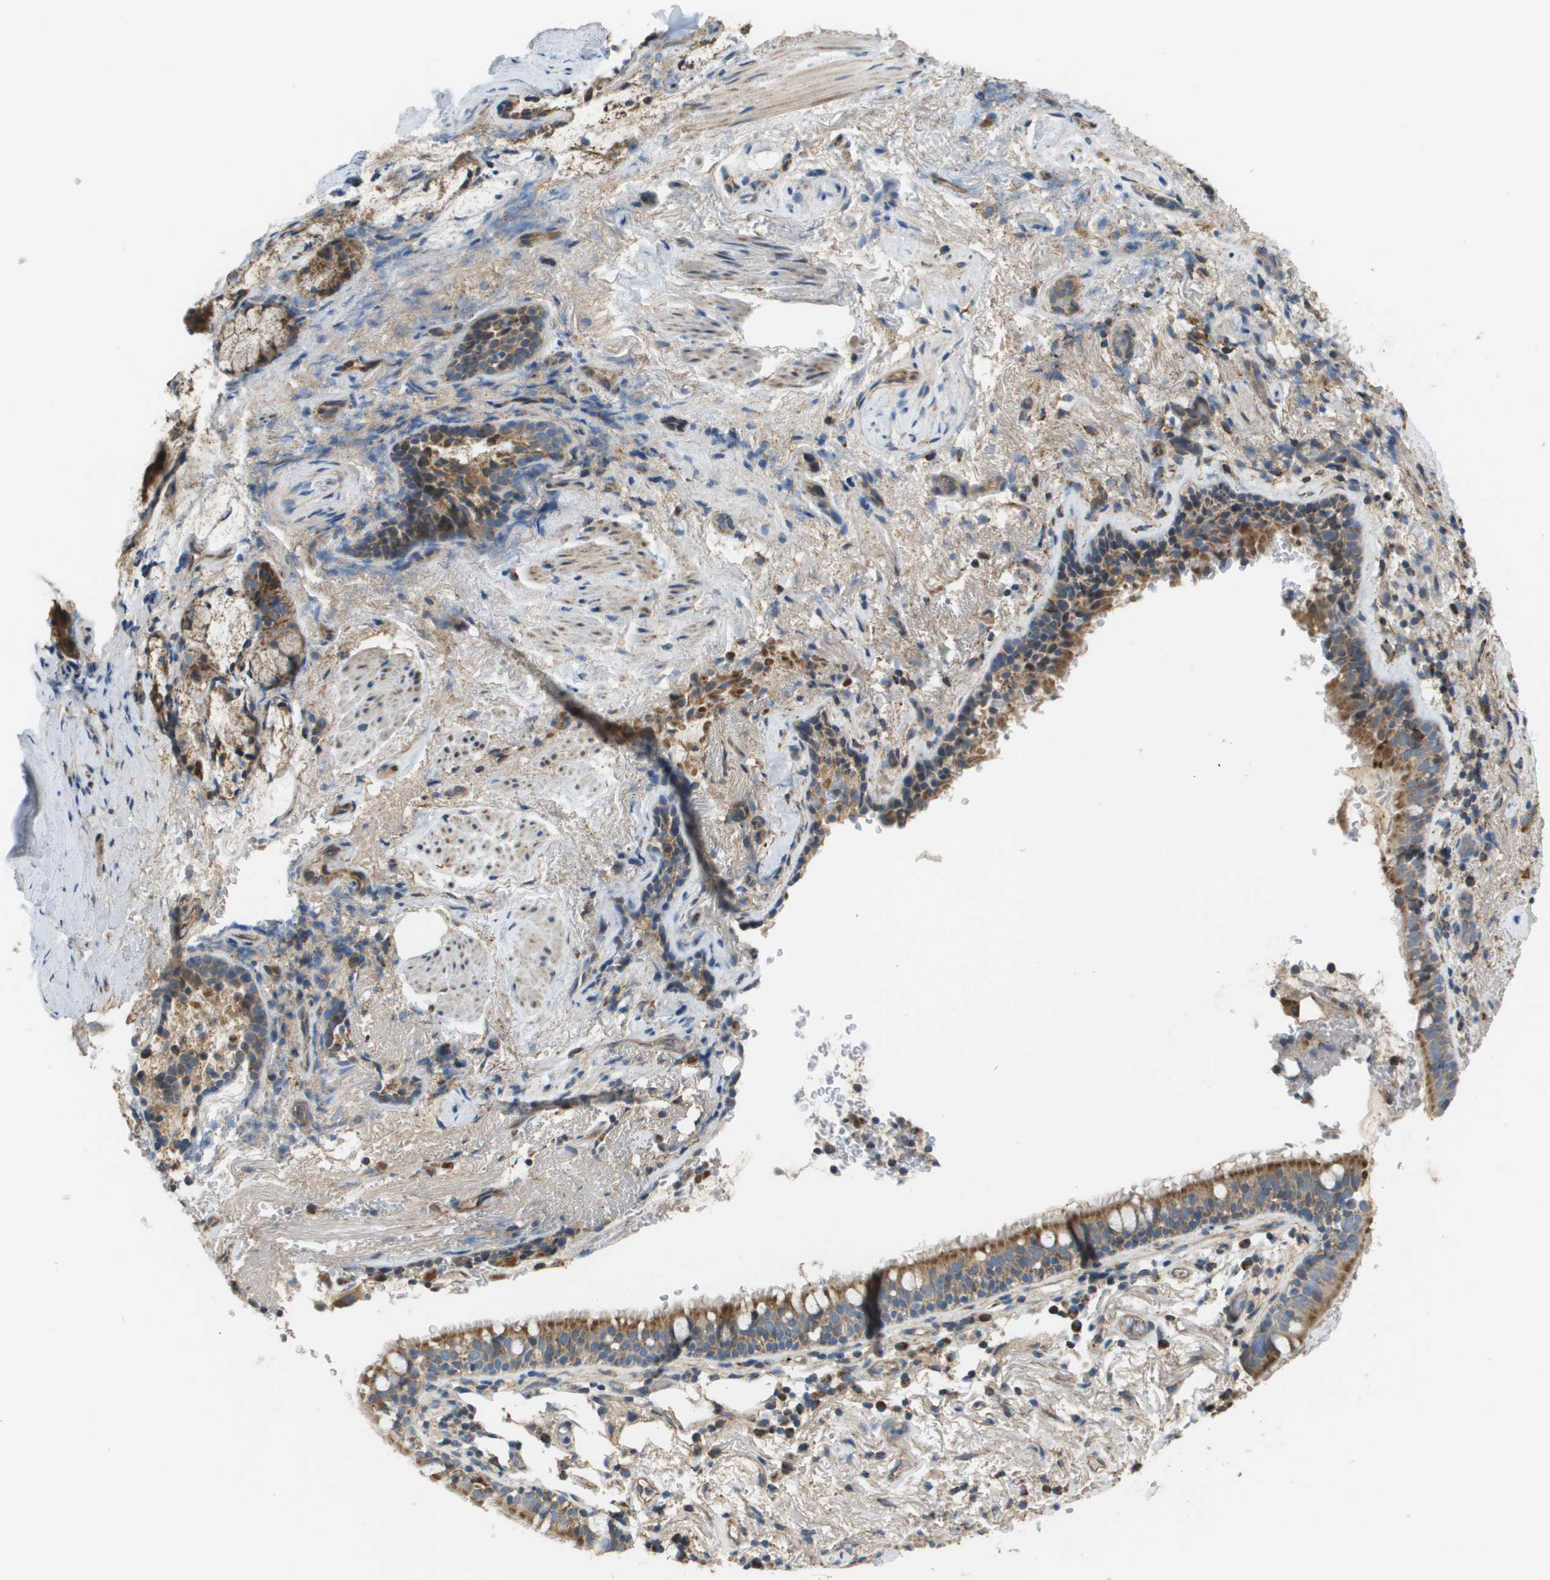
{"staining": {"intensity": "moderate", "quantity": ">75%", "location": "cytoplasmic/membranous"}, "tissue": "bronchus", "cell_type": "Respiratory epithelial cells", "image_type": "normal", "snomed": [{"axis": "morphology", "description": "Normal tissue, NOS"}, {"axis": "morphology", "description": "Inflammation, NOS"}, {"axis": "topography", "description": "Cartilage tissue"}, {"axis": "topography", "description": "Bronchus"}], "caption": "Immunohistochemical staining of normal human bronchus exhibits >75% levels of moderate cytoplasmic/membranous protein expression in approximately >75% of respiratory epithelial cells.", "gene": "NRK", "patient": {"sex": "male", "age": 77}}